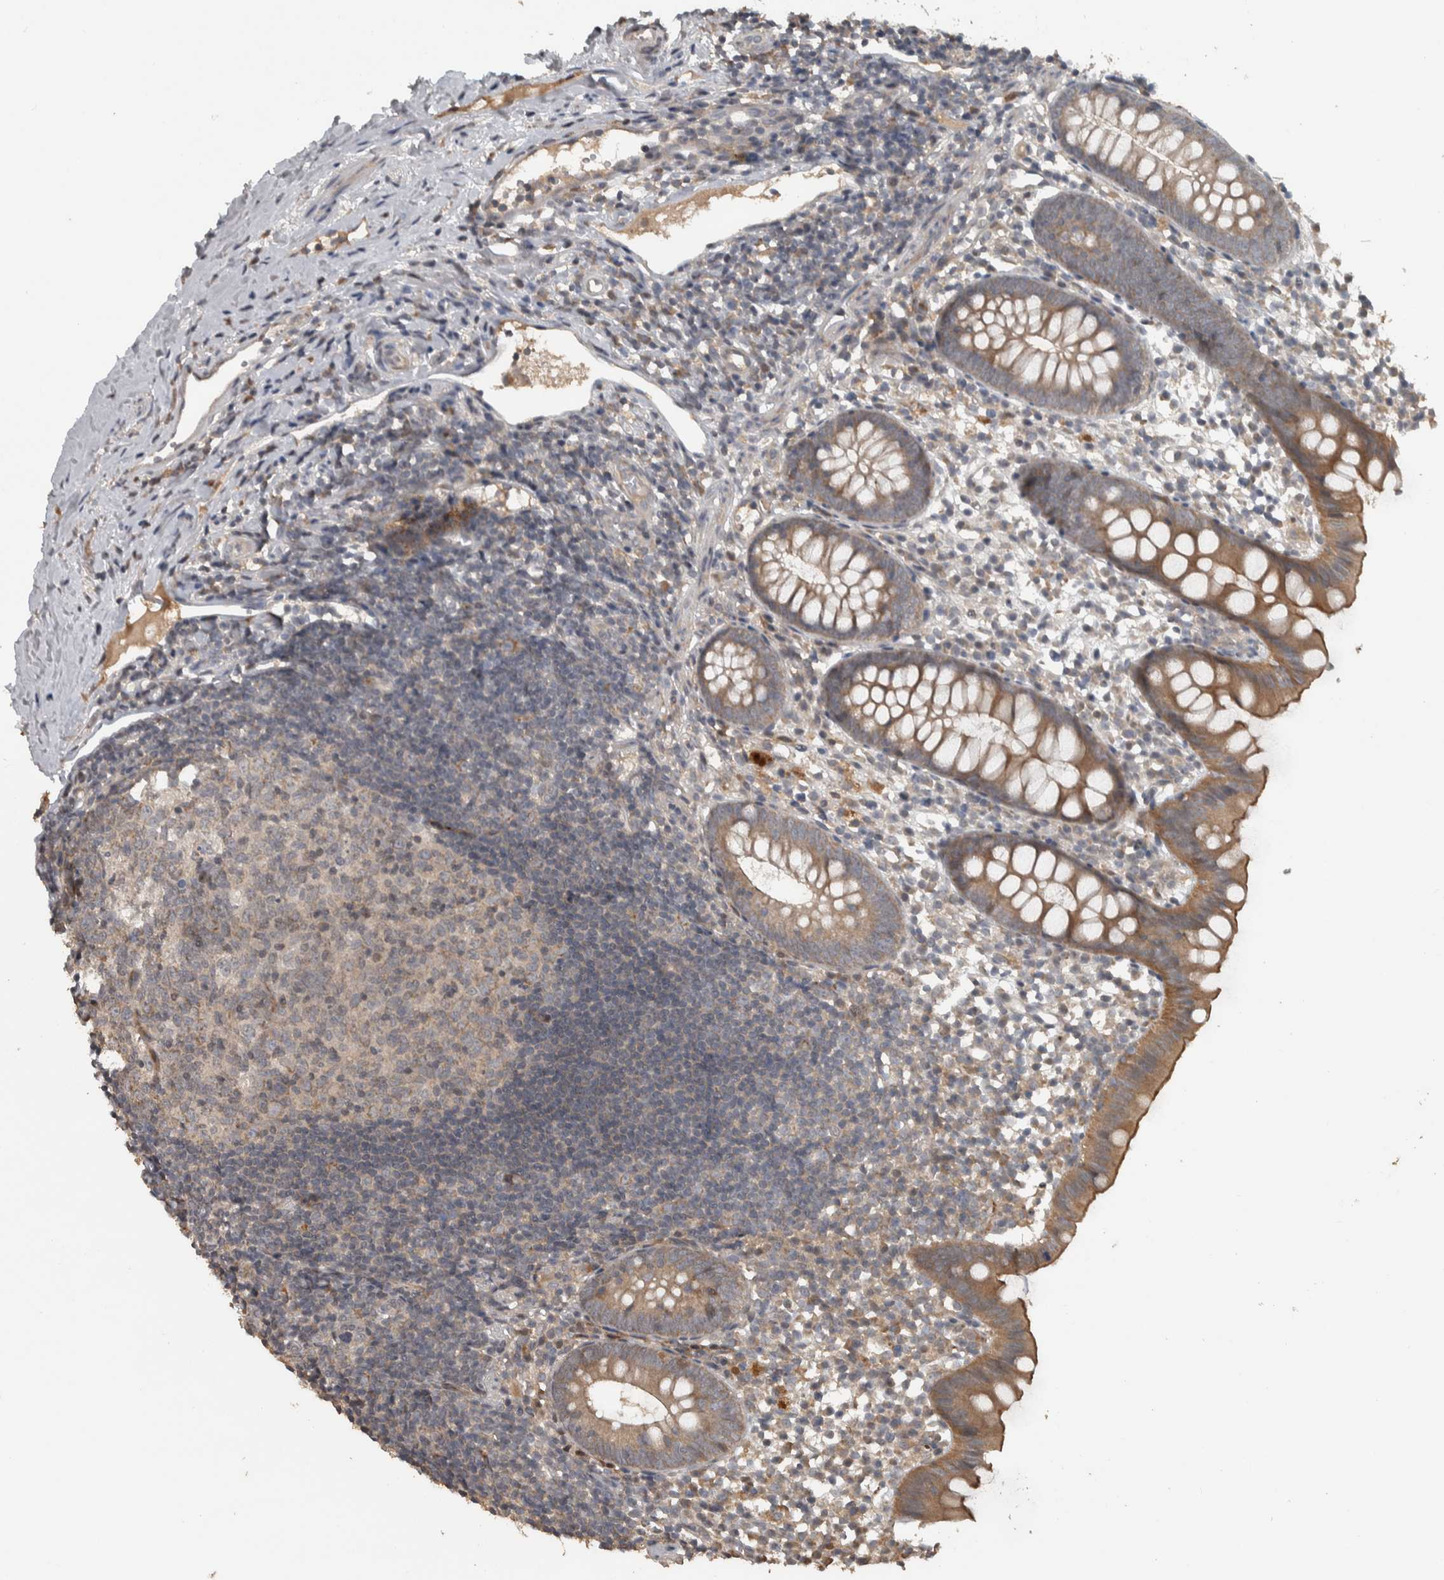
{"staining": {"intensity": "moderate", "quantity": ">75%", "location": "cytoplasmic/membranous"}, "tissue": "appendix", "cell_type": "Glandular cells", "image_type": "normal", "snomed": [{"axis": "morphology", "description": "Normal tissue, NOS"}, {"axis": "topography", "description": "Appendix"}], "caption": "Immunohistochemical staining of benign appendix shows moderate cytoplasmic/membranous protein positivity in approximately >75% of glandular cells.", "gene": "ERAL1", "patient": {"sex": "female", "age": 20}}